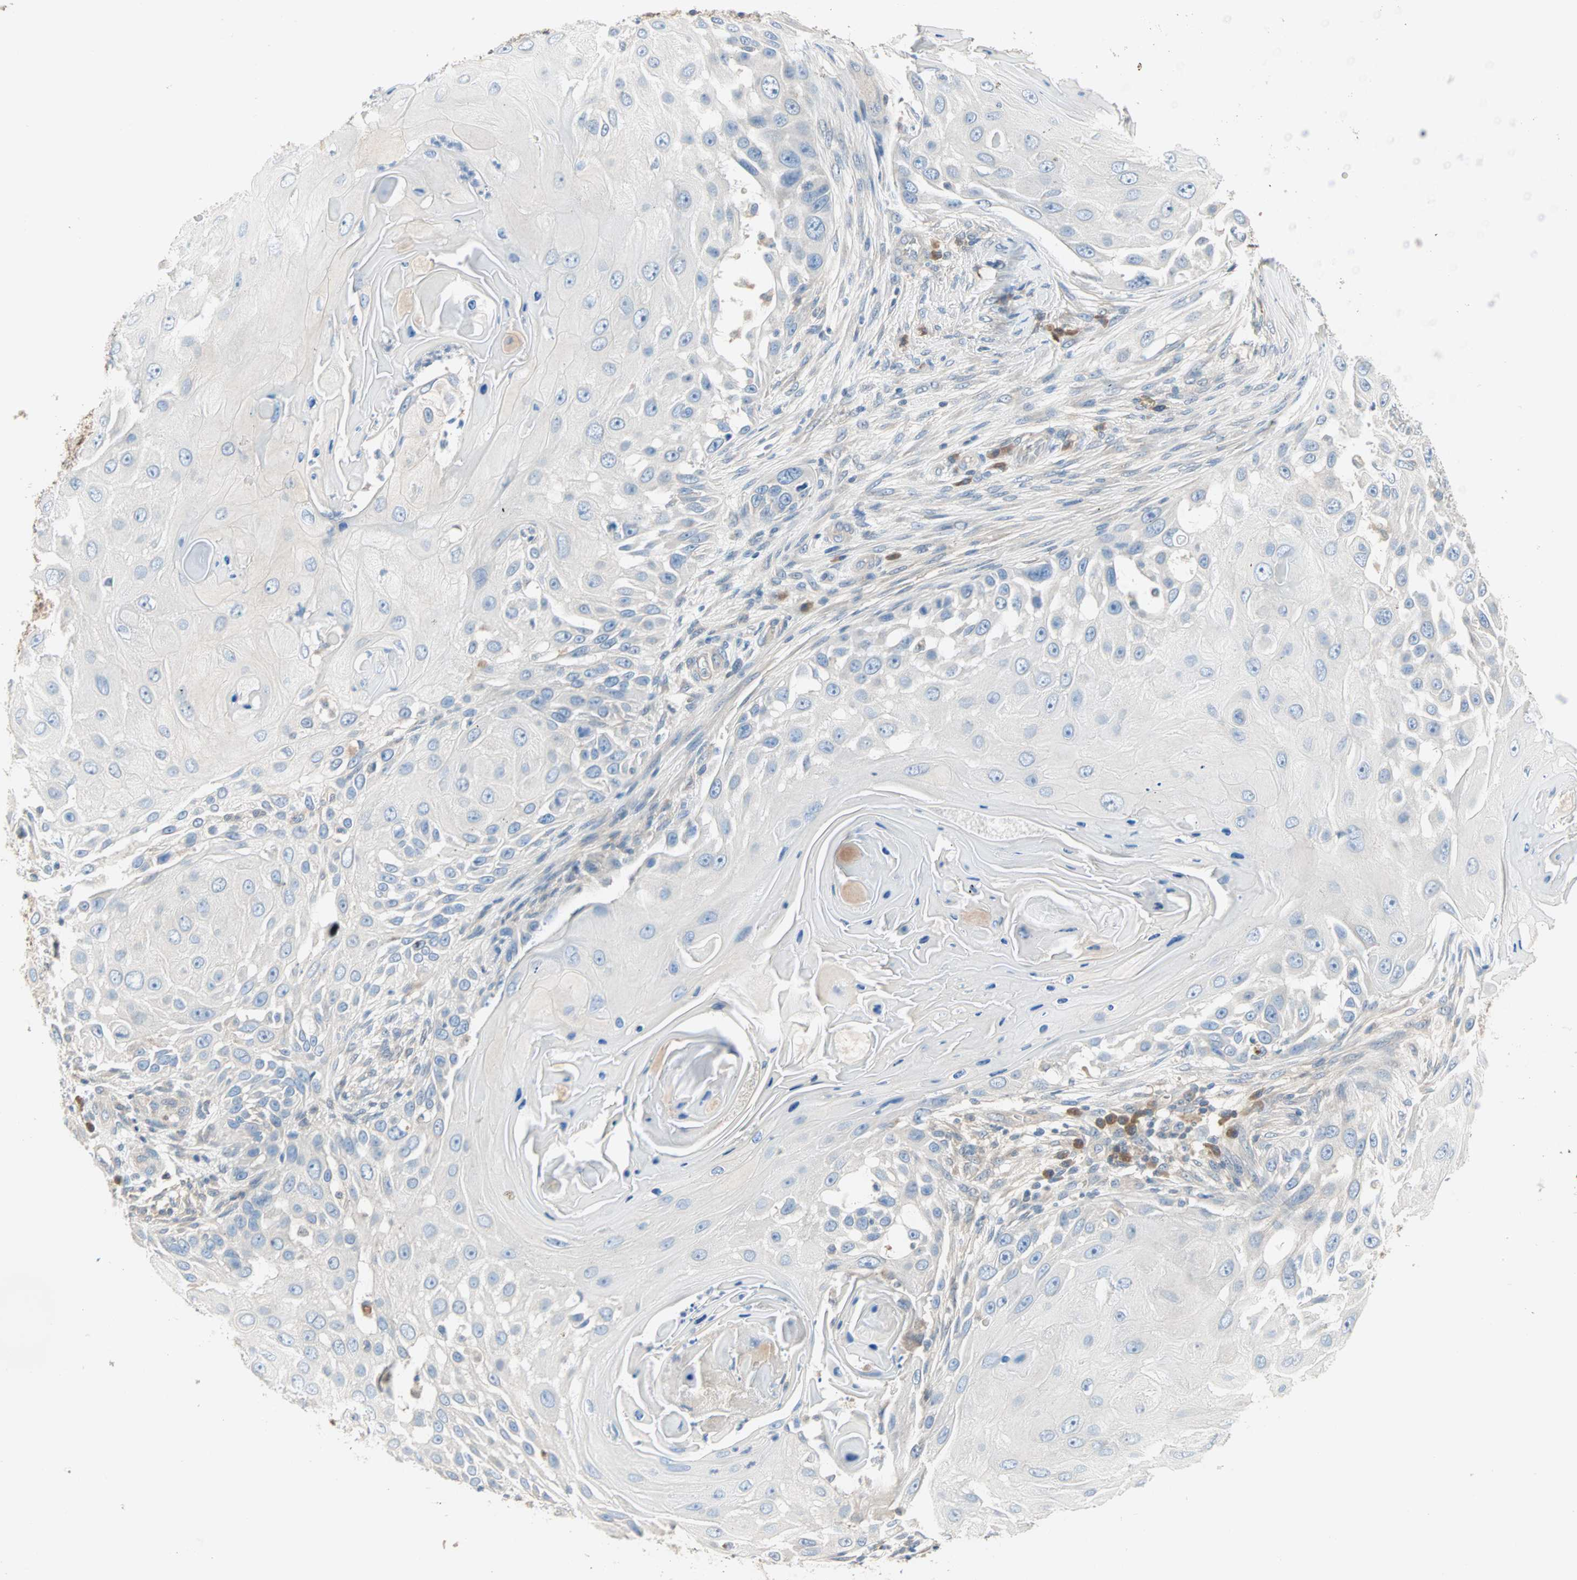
{"staining": {"intensity": "weak", "quantity": "<25%", "location": "cytoplasmic/membranous"}, "tissue": "skin cancer", "cell_type": "Tumor cells", "image_type": "cancer", "snomed": [{"axis": "morphology", "description": "Squamous cell carcinoma, NOS"}, {"axis": "topography", "description": "Skin"}], "caption": "DAB immunohistochemical staining of human skin squamous cell carcinoma shows no significant staining in tumor cells. The staining was performed using DAB to visualize the protein expression in brown, while the nuclei were stained in blue with hematoxylin (Magnification: 20x).", "gene": "MPI", "patient": {"sex": "female", "age": 44}}